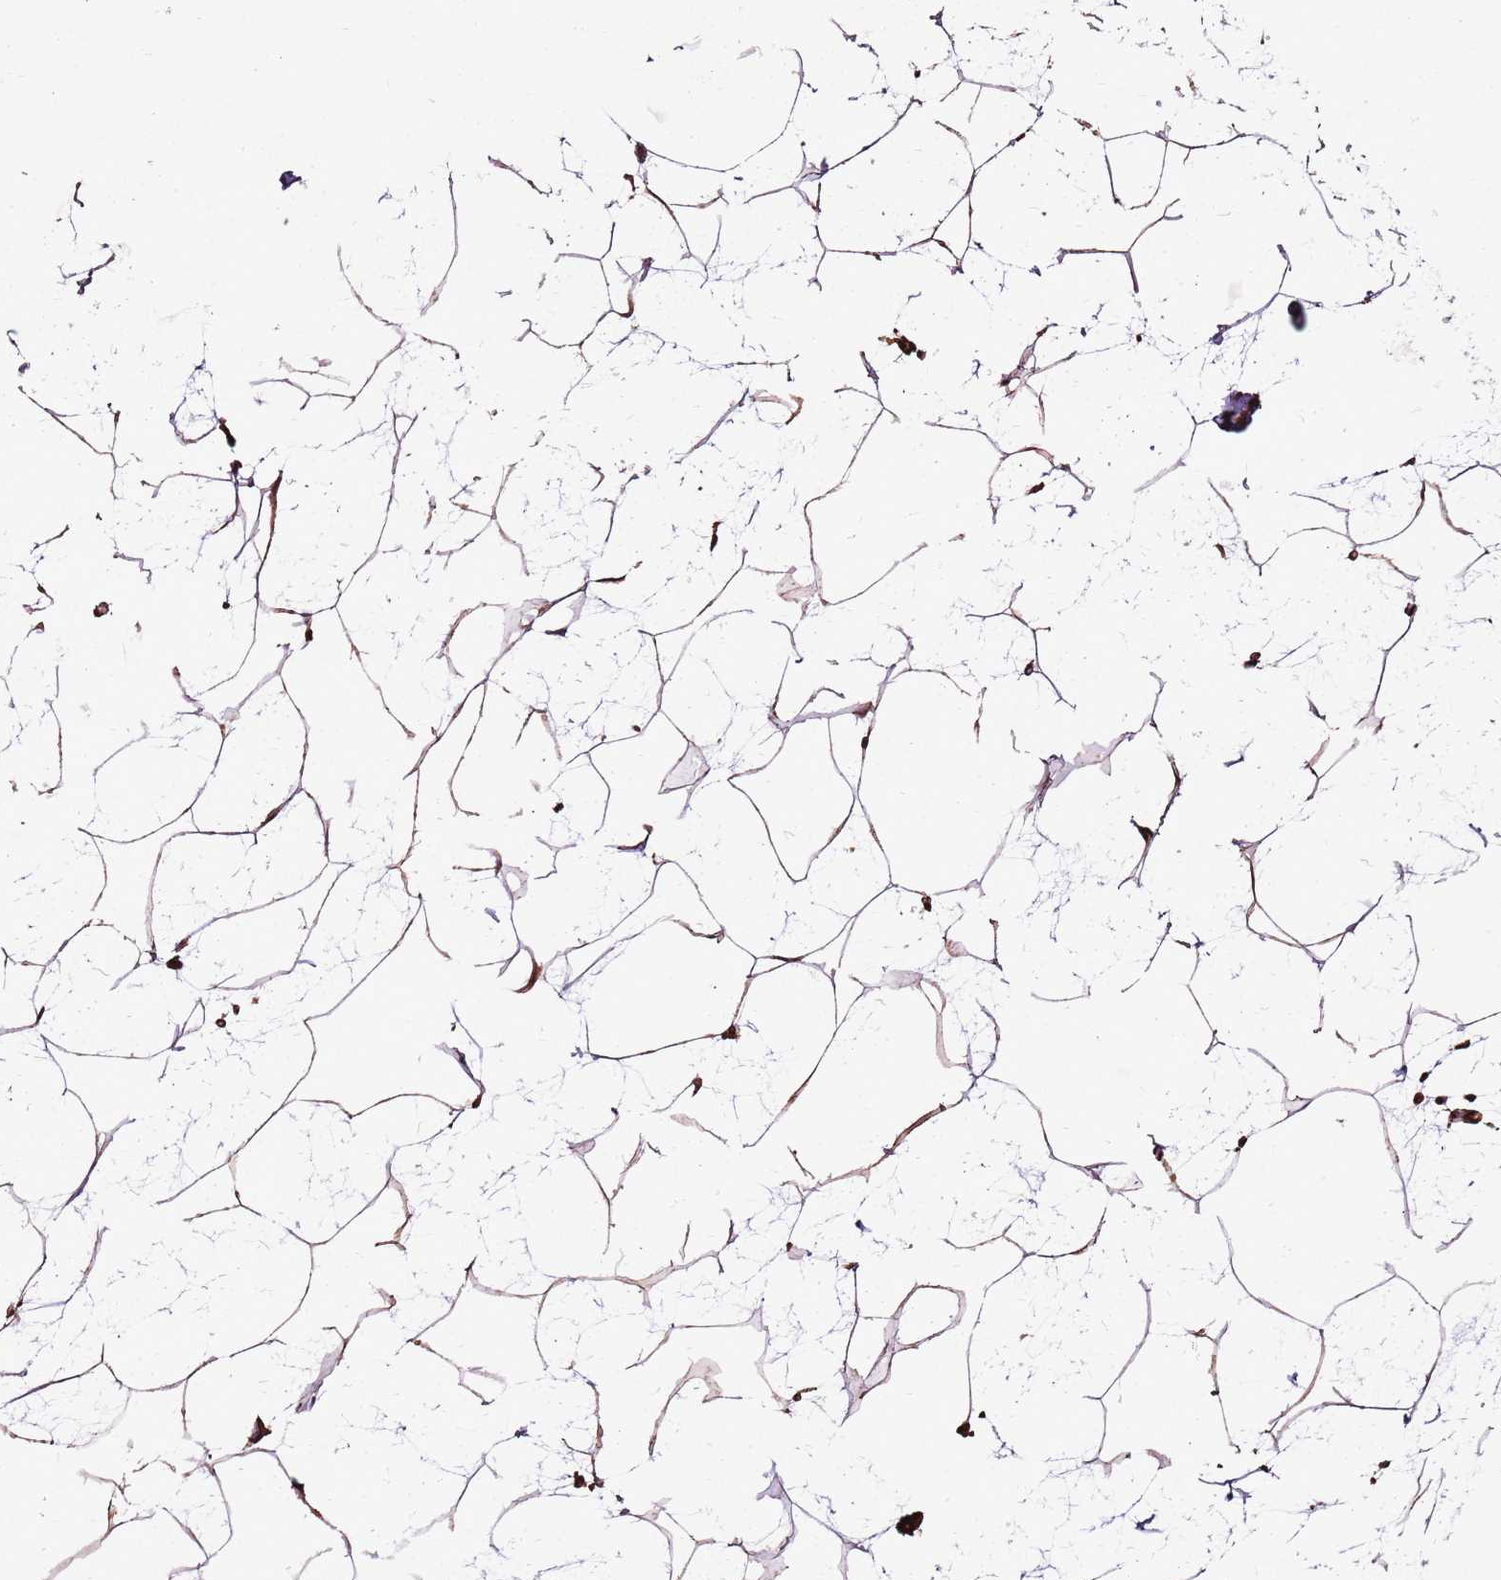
{"staining": {"intensity": "moderate", "quantity": ">75%", "location": "cytoplasmic/membranous"}, "tissue": "breast", "cell_type": "Adipocytes", "image_type": "normal", "snomed": [{"axis": "morphology", "description": "Normal tissue, NOS"}, {"axis": "morphology", "description": "Lobular carcinoma"}, {"axis": "topography", "description": "Breast"}], "caption": "Brown immunohistochemical staining in normal human breast displays moderate cytoplasmic/membranous expression in about >75% of adipocytes.", "gene": "ZNF827", "patient": {"sex": "female", "age": 62}}